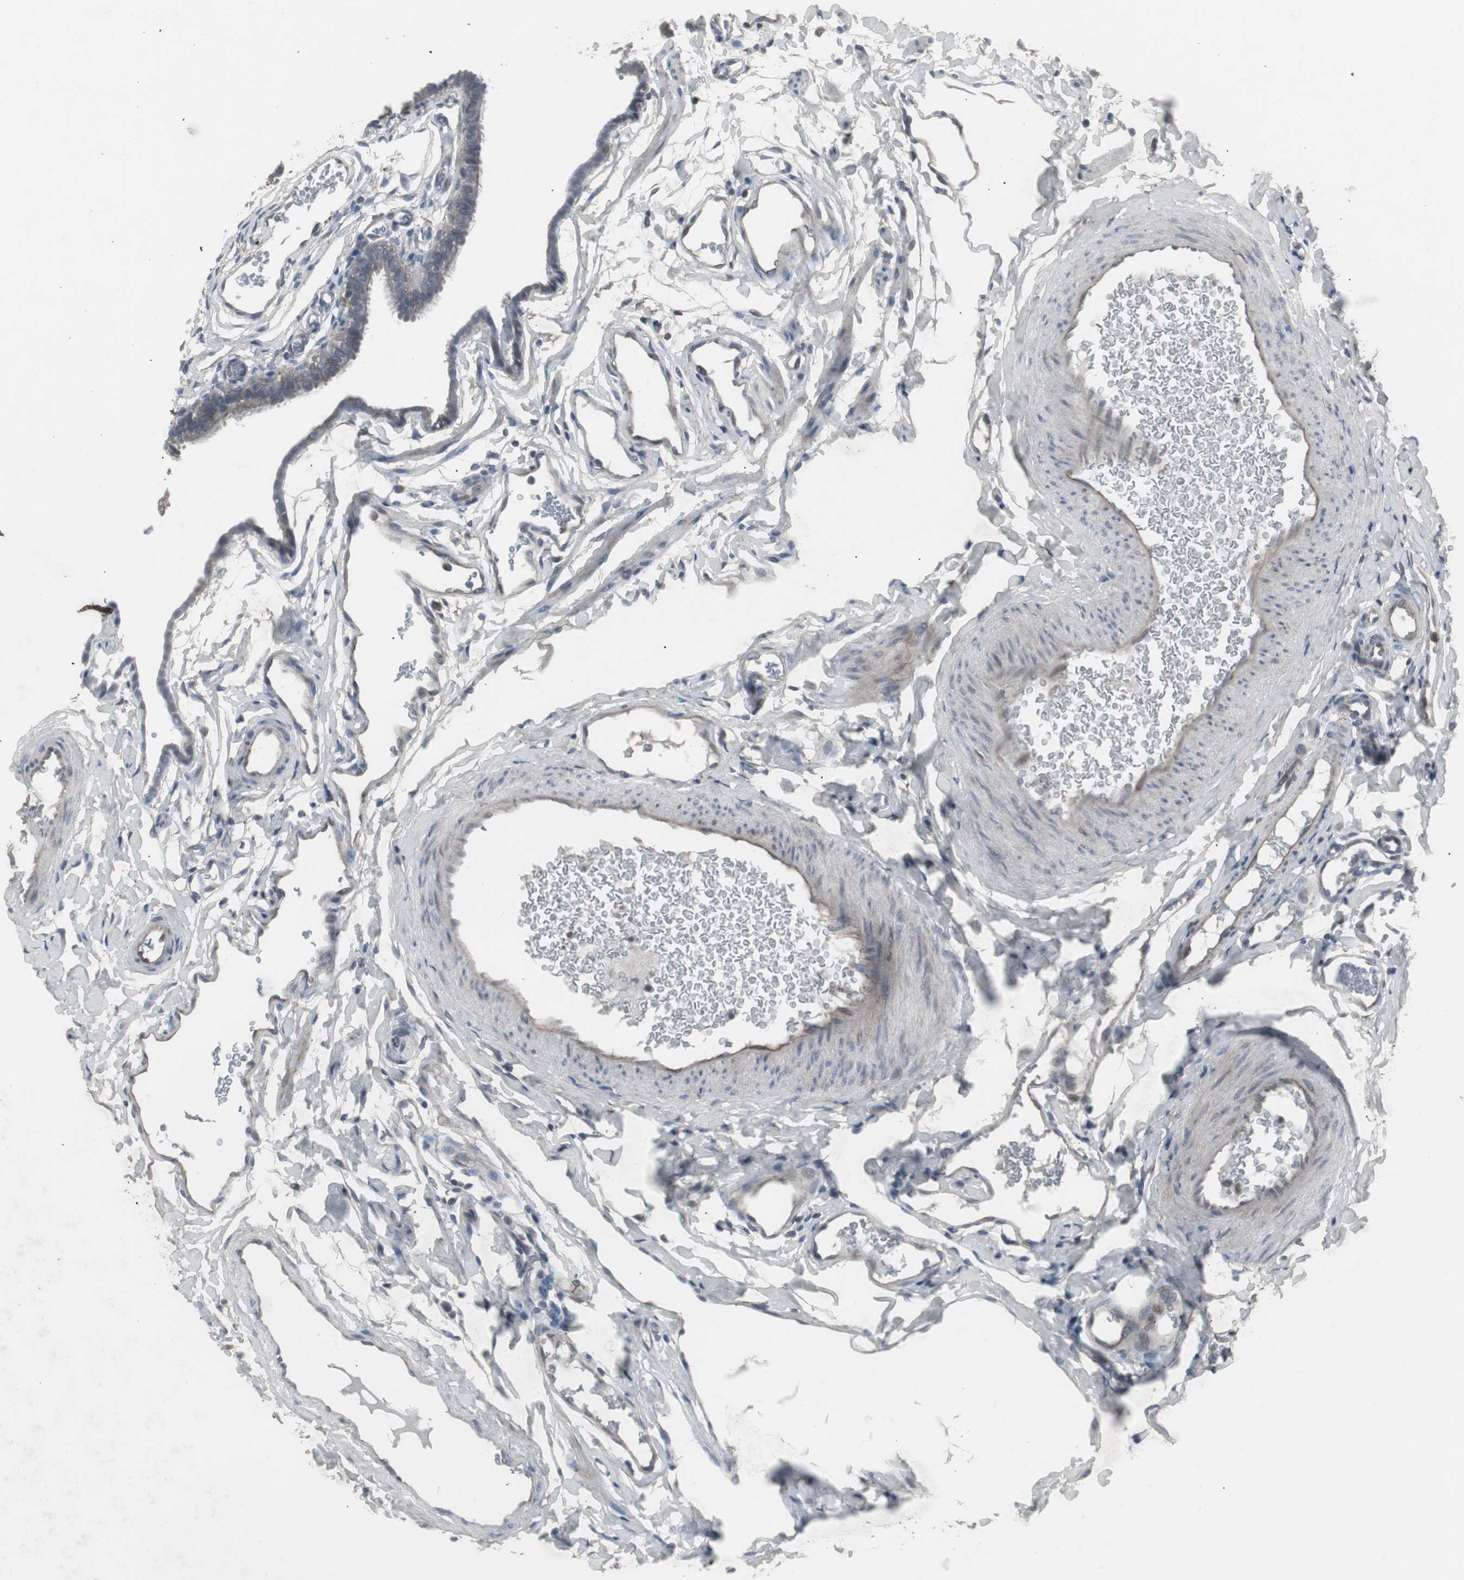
{"staining": {"intensity": "weak", "quantity": "25%-75%", "location": "cytoplasmic/membranous"}, "tissue": "fallopian tube", "cell_type": "Glandular cells", "image_type": "normal", "snomed": [{"axis": "morphology", "description": "Normal tissue, NOS"}, {"axis": "topography", "description": "Fallopian tube"}, {"axis": "topography", "description": "Placenta"}], "caption": "Immunohistochemistry (IHC) photomicrograph of unremarkable fallopian tube: fallopian tube stained using IHC reveals low levels of weak protein expression localized specifically in the cytoplasmic/membranous of glandular cells, appearing as a cytoplasmic/membranous brown color.", "gene": "SSTR2", "patient": {"sex": "female", "age": 34}}